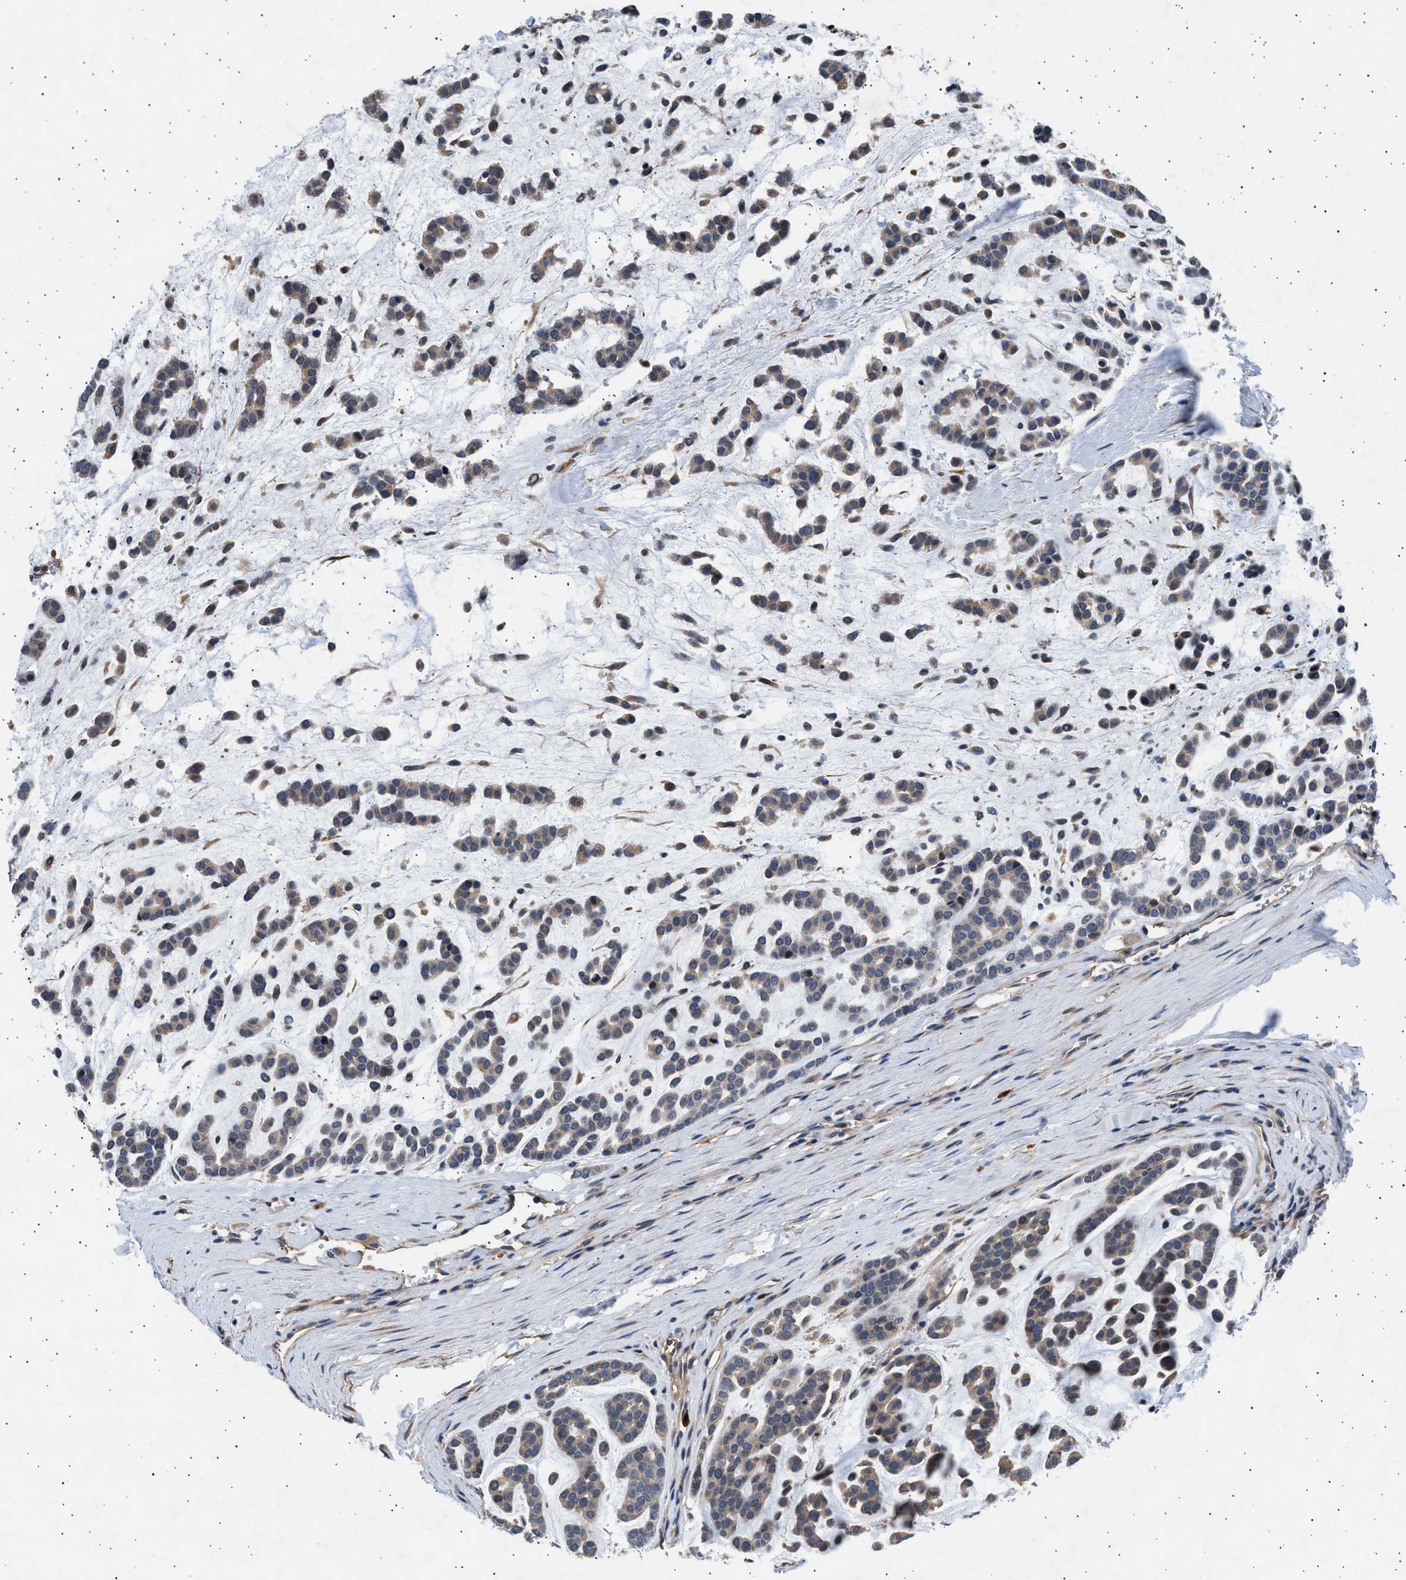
{"staining": {"intensity": "weak", "quantity": "<25%", "location": "cytoplasmic/membranous"}, "tissue": "head and neck cancer", "cell_type": "Tumor cells", "image_type": "cancer", "snomed": [{"axis": "morphology", "description": "Adenocarcinoma, NOS"}, {"axis": "morphology", "description": "Adenoma, NOS"}, {"axis": "topography", "description": "Head-Neck"}], "caption": "A histopathology image of adenoma (head and neck) stained for a protein reveals no brown staining in tumor cells.", "gene": "GRAP2", "patient": {"sex": "female", "age": 55}}